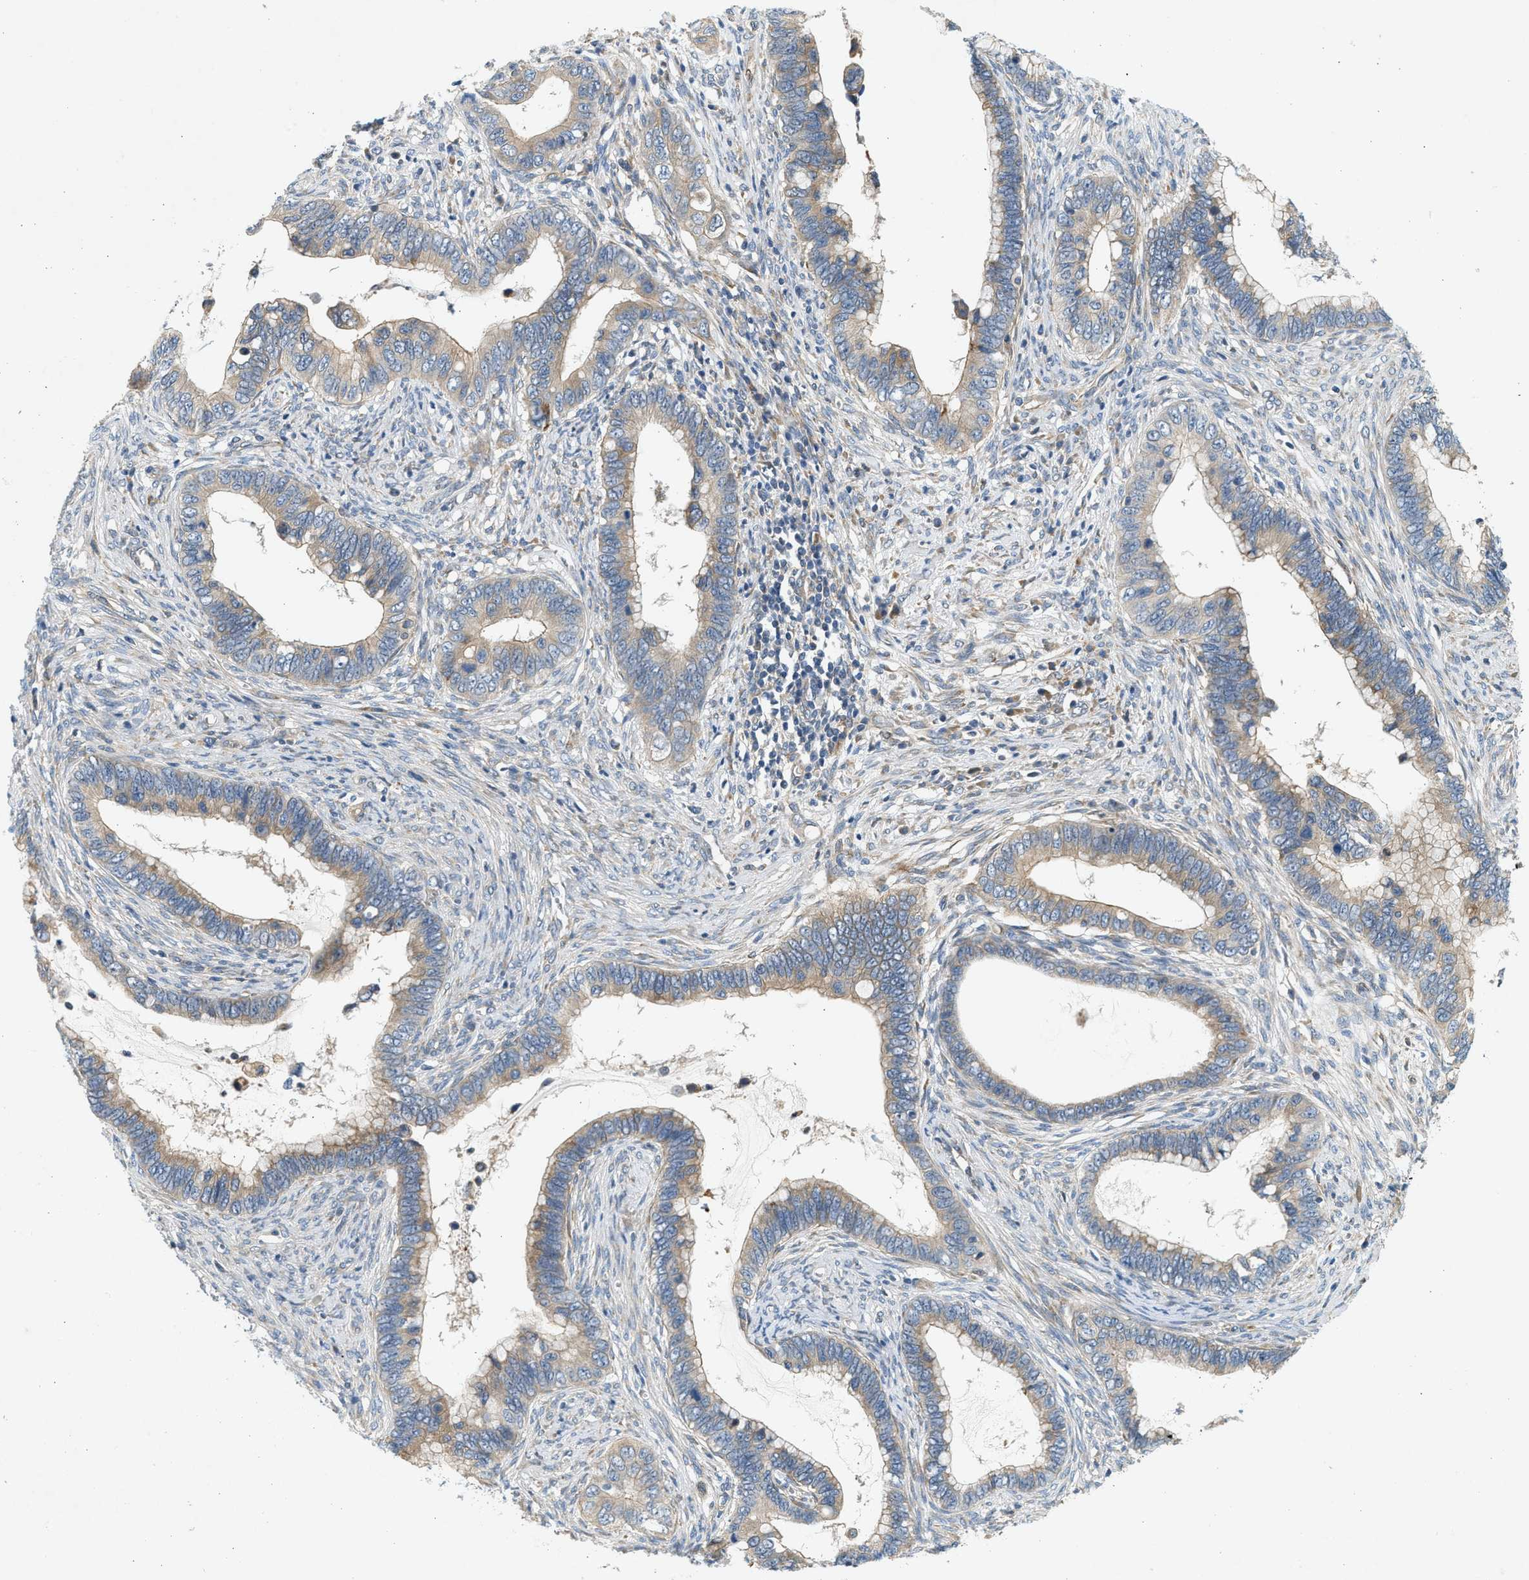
{"staining": {"intensity": "weak", "quantity": ">75%", "location": "cytoplasmic/membranous"}, "tissue": "cervical cancer", "cell_type": "Tumor cells", "image_type": "cancer", "snomed": [{"axis": "morphology", "description": "Adenocarcinoma, NOS"}, {"axis": "topography", "description": "Cervix"}], "caption": "Adenocarcinoma (cervical) was stained to show a protein in brown. There is low levels of weak cytoplasmic/membranous positivity in approximately >75% of tumor cells. The staining is performed using DAB brown chromogen to label protein expression. The nuclei are counter-stained blue using hematoxylin.", "gene": "KDELR2", "patient": {"sex": "female", "age": 44}}